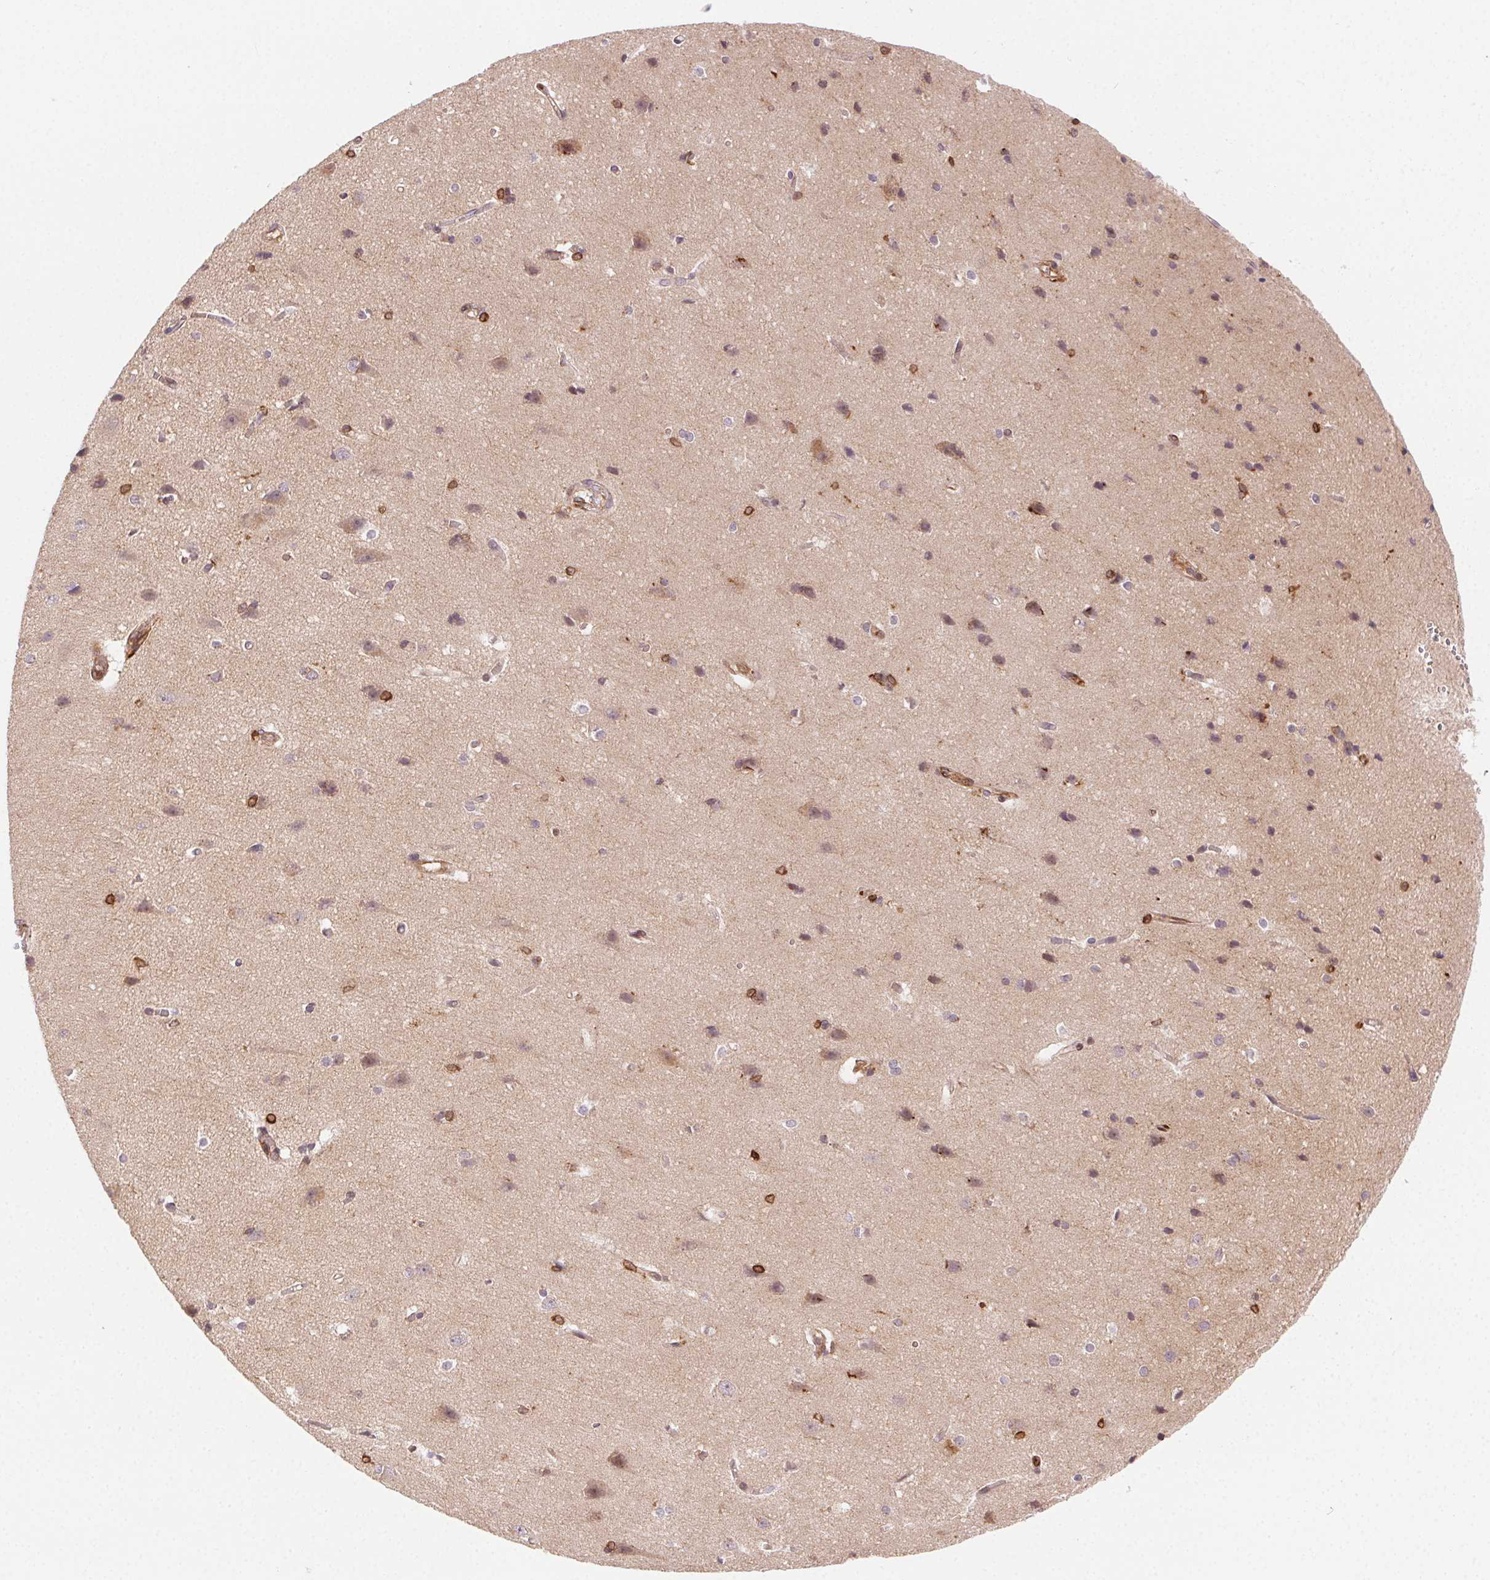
{"staining": {"intensity": "moderate", "quantity": "25%-75%", "location": "cytoplasmic/membranous"}, "tissue": "cerebral cortex", "cell_type": "Endothelial cells", "image_type": "normal", "snomed": [{"axis": "morphology", "description": "Normal tissue, NOS"}, {"axis": "topography", "description": "Cerebral cortex"}], "caption": "The micrograph displays staining of normal cerebral cortex, revealing moderate cytoplasmic/membranous protein staining (brown color) within endothelial cells.", "gene": "RNASET2", "patient": {"sex": "male", "age": 37}}